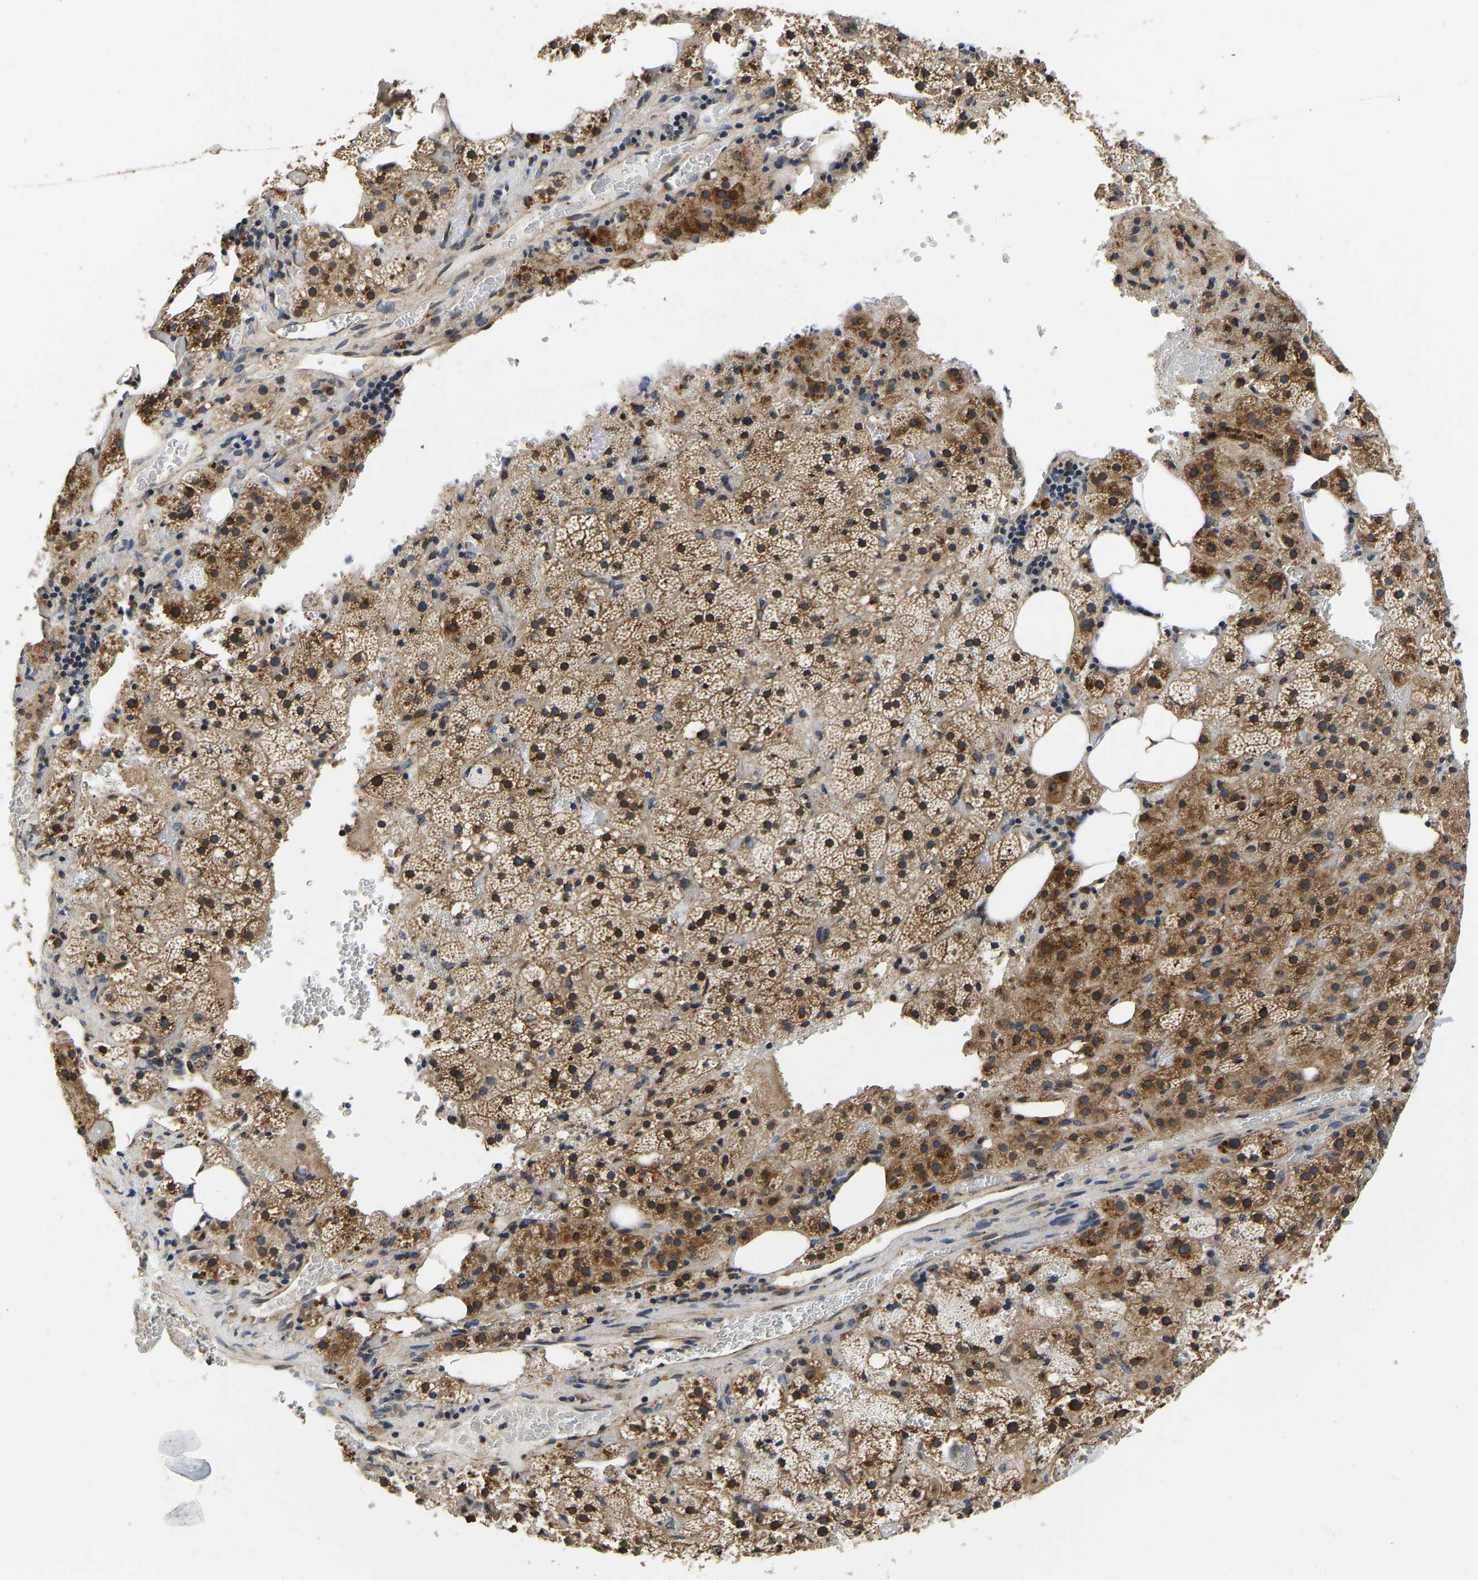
{"staining": {"intensity": "moderate", "quantity": ">75%", "location": "cytoplasmic/membranous"}, "tissue": "adrenal gland", "cell_type": "Glandular cells", "image_type": "normal", "snomed": [{"axis": "morphology", "description": "Normal tissue, NOS"}, {"axis": "topography", "description": "Adrenal gland"}], "caption": "Brown immunohistochemical staining in benign adrenal gland shows moderate cytoplasmic/membranous expression in approximately >75% of glandular cells.", "gene": "RABAC1", "patient": {"sex": "female", "age": 59}}